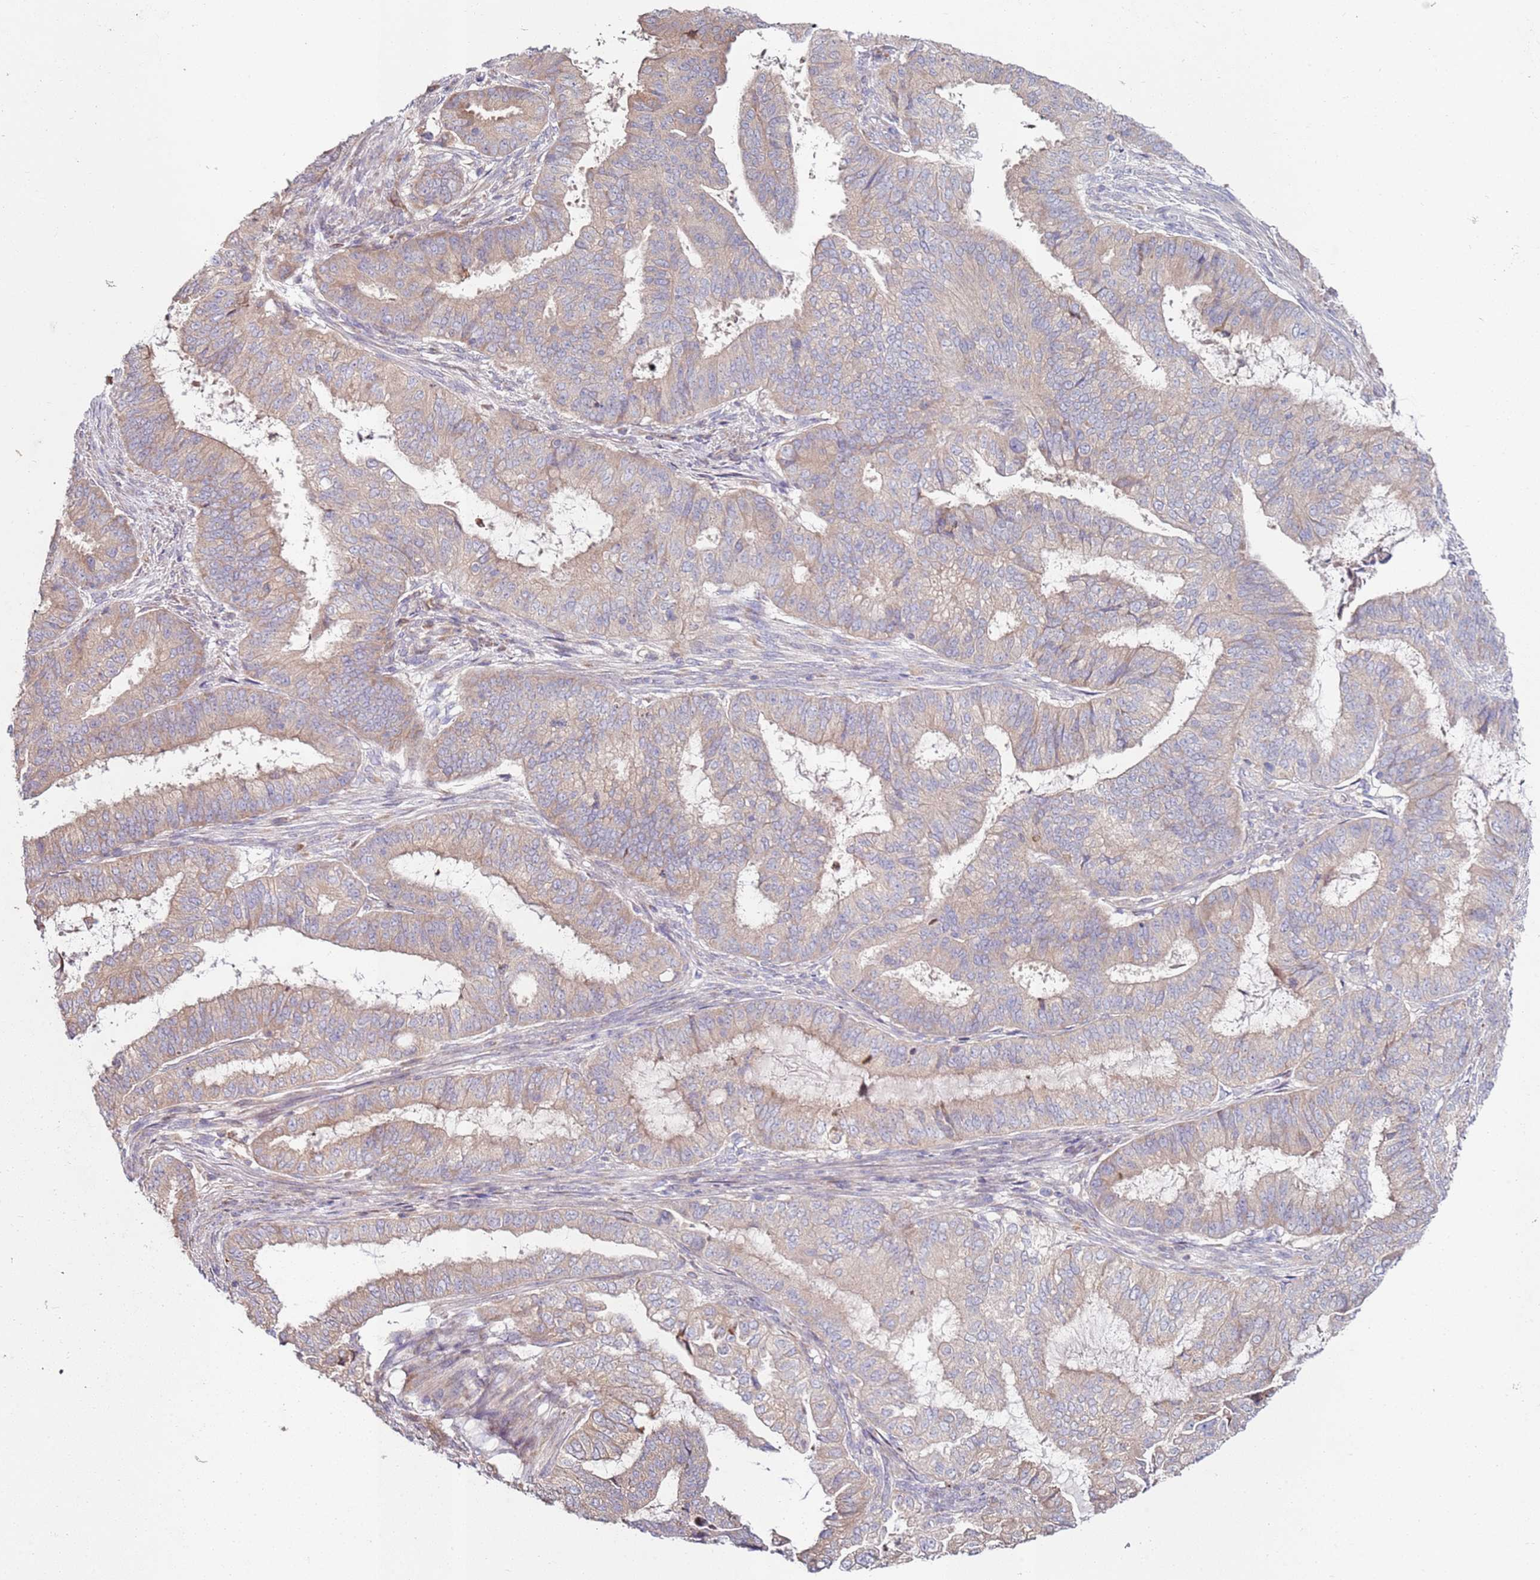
{"staining": {"intensity": "weak", "quantity": ">75%", "location": "cytoplasmic/membranous"}, "tissue": "endometrial cancer", "cell_type": "Tumor cells", "image_type": "cancer", "snomed": [{"axis": "morphology", "description": "Adenocarcinoma, NOS"}, {"axis": "topography", "description": "Endometrium"}], "caption": "Protein staining displays weak cytoplasmic/membranous expression in about >75% of tumor cells in adenocarcinoma (endometrial). The protein of interest is shown in brown color, while the nuclei are stained blue.", "gene": "CNOT9", "patient": {"sex": "female", "age": 51}}